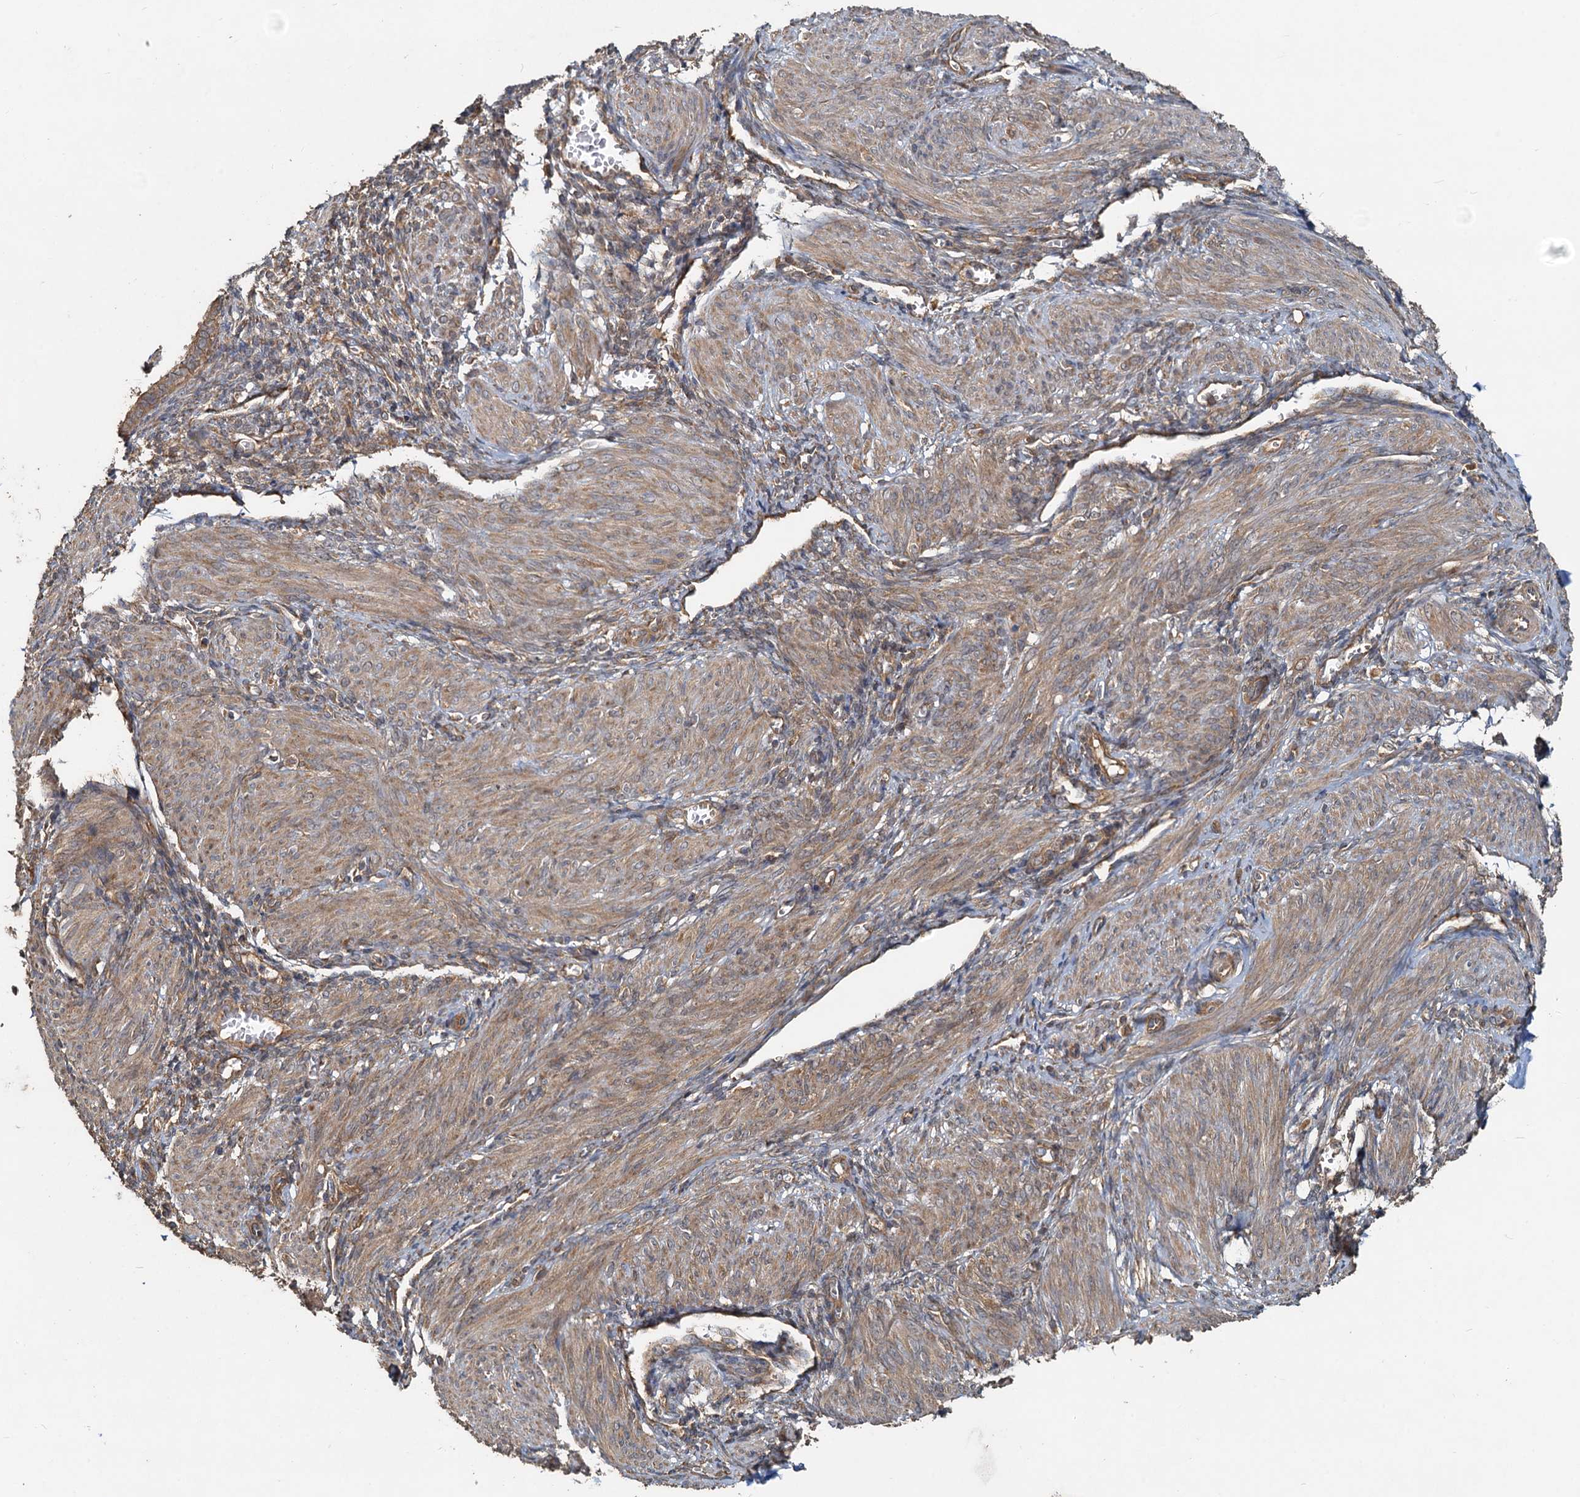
{"staining": {"intensity": "weak", "quantity": ">75%", "location": "cytoplasmic/membranous"}, "tissue": "smooth muscle", "cell_type": "Smooth muscle cells", "image_type": "normal", "snomed": [{"axis": "morphology", "description": "Normal tissue, NOS"}, {"axis": "topography", "description": "Smooth muscle"}], "caption": "IHC (DAB) staining of unremarkable human smooth muscle demonstrates weak cytoplasmic/membranous protein positivity in approximately >75% of smooth muscle cells.", "gene": "HYI", "patient": {"sex": "female", "age": 39}}